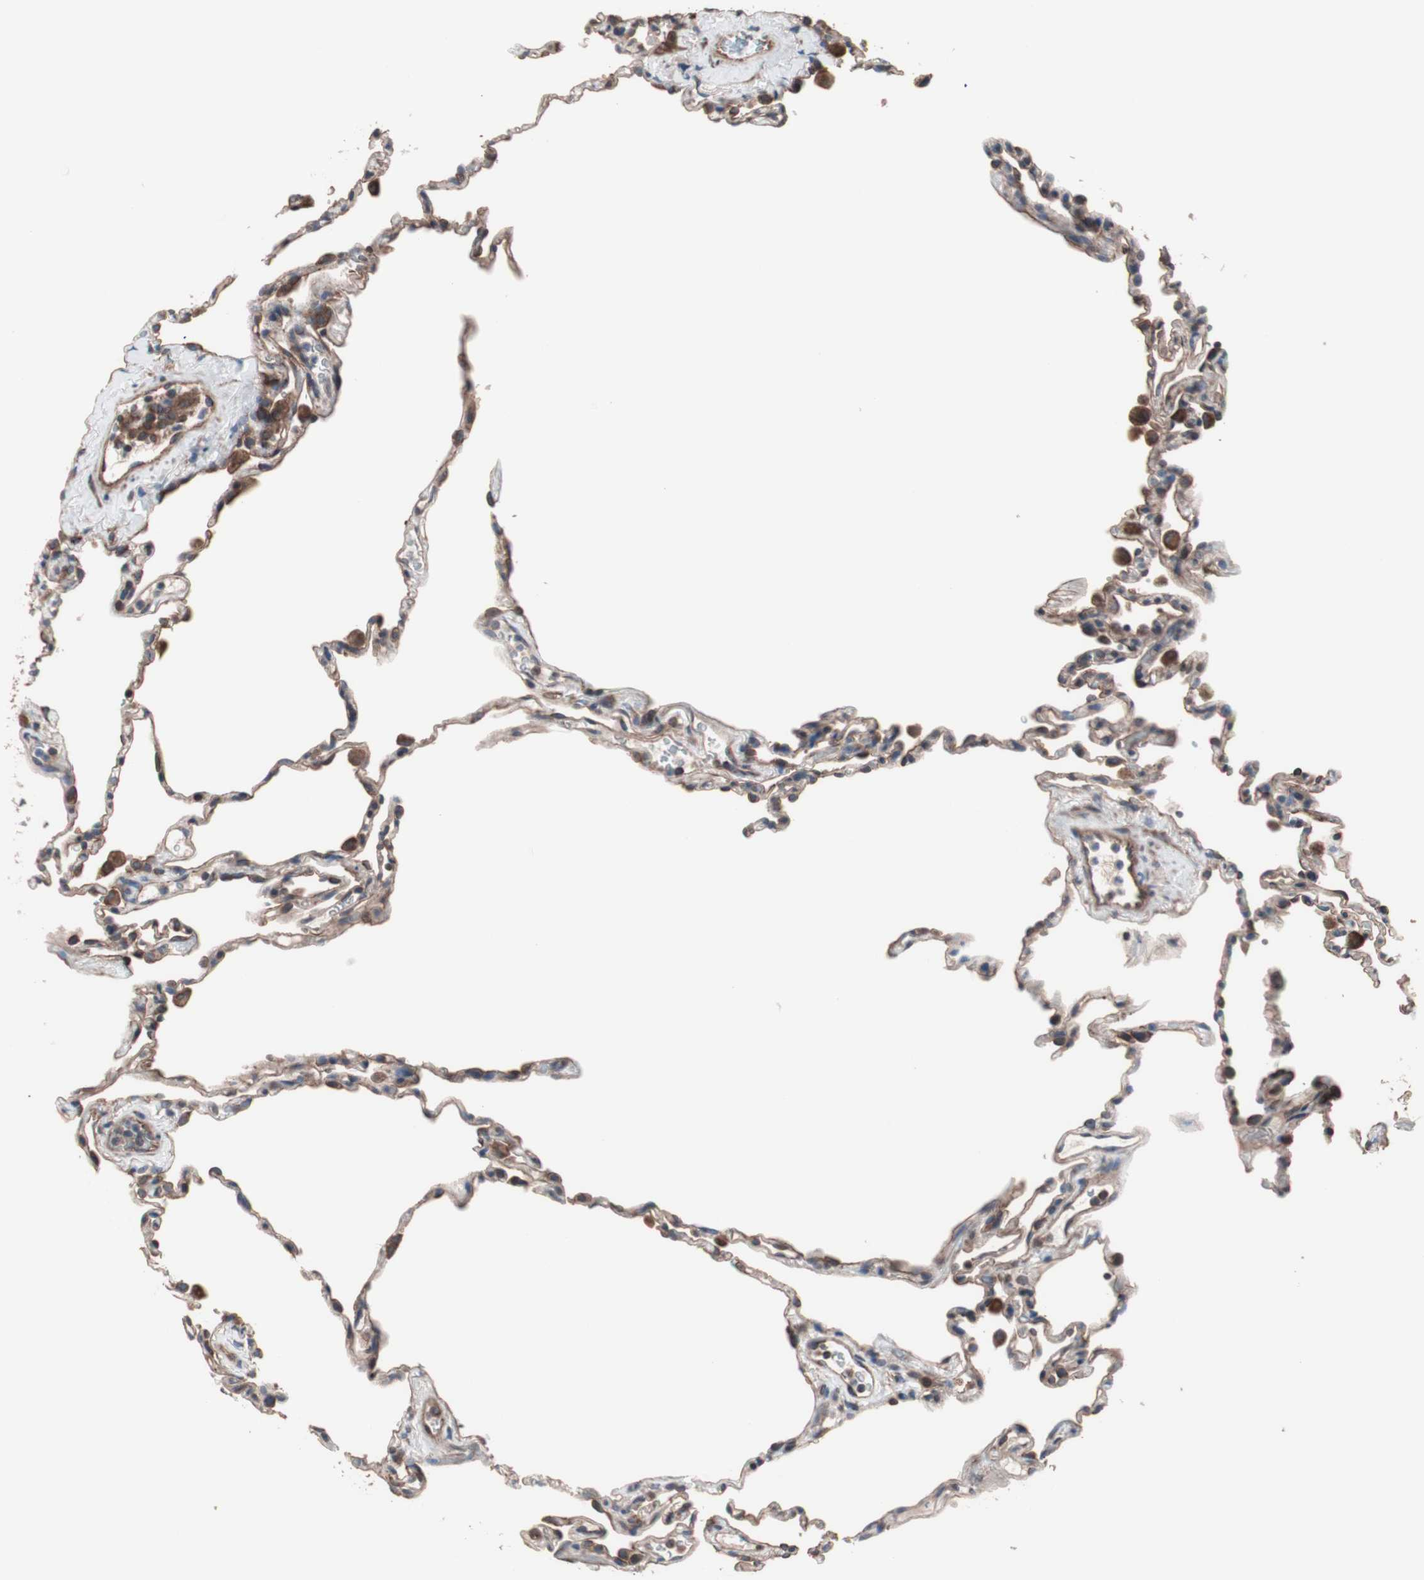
{"staining": {"intensity": "moderate", "quantity": ">75%", "location": "cytoplasmic/membranous"}, "tissue": "lung", "cell_type": "Alveolar cells", "image_type": "normal", "snomed": [{"axis": "morphology", "description": "Normal tissue, NOS"}, {"axis": "topography", "description": "Lung"}], "caption": "IHC photomicrograph of benign human lung stained for a protein (brown), which displays medium levels of moderate cytoplasmic/membranous positivity in about >75% of alveolar cells.", "gene": "CTTNBP2NL", "patient": {"sex": "male", "age": 59}}